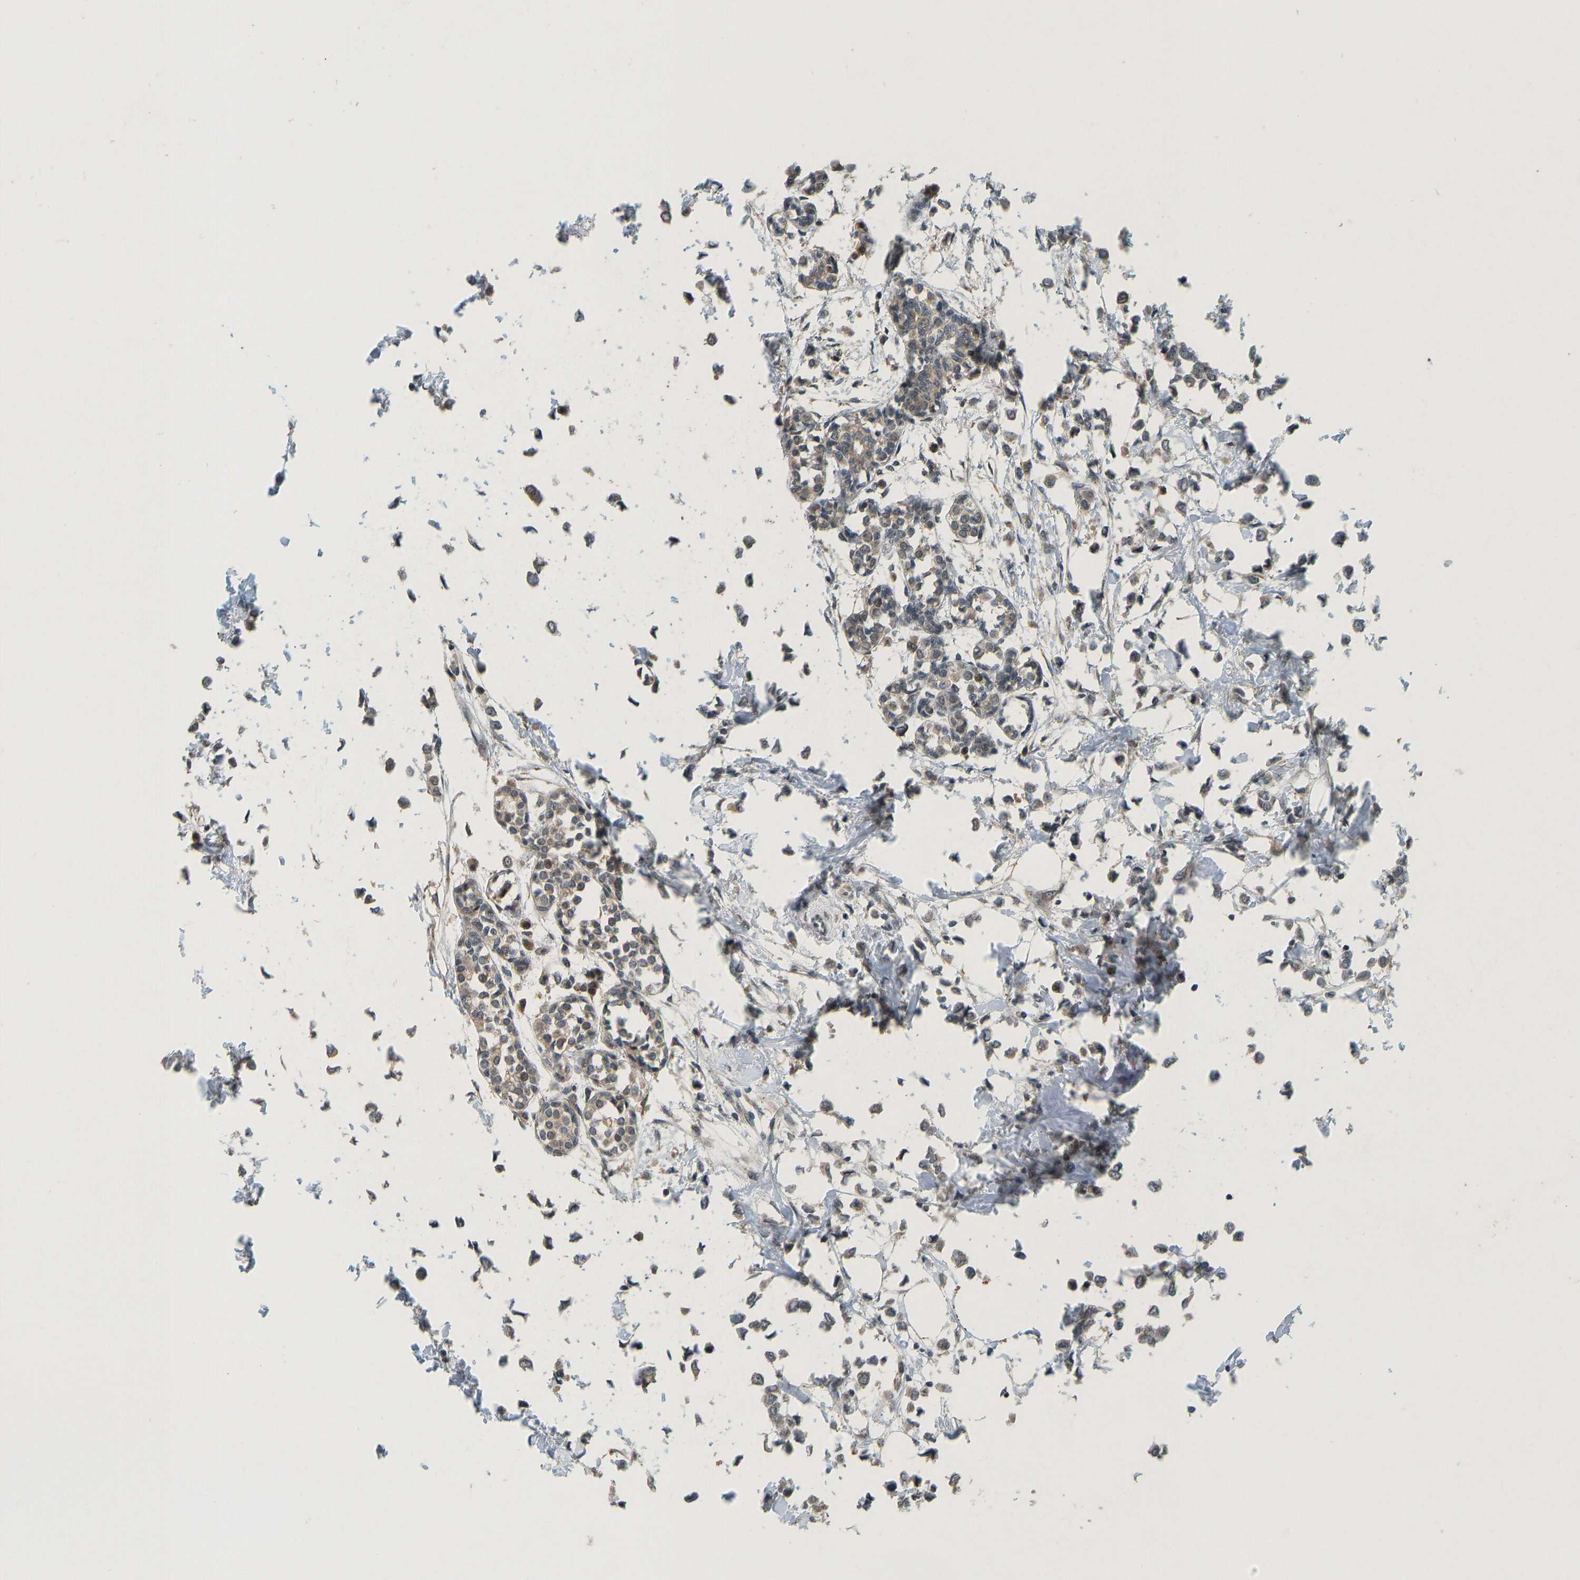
{"staining": {"intensity": "weak", "quantity": ">75%", "location": "cytoplasmic/membranous"}, "tissue": "breast cancer", "cell_type": "Tumor cells", "image_type": "cancer", "snomed": [{"axis": "morphology", "description": "Lobular carcinoma"}, {"axis": "topography", "description": "Breast"}], "caption": "A low amount of weak cytoplasmic/membranous staining is seen in approximately >75% of tumor cells in breast cancer (lobular carcinoma) tissue.", "gene": "ACADS", "patient": {"sex": "female", "age": 51}}